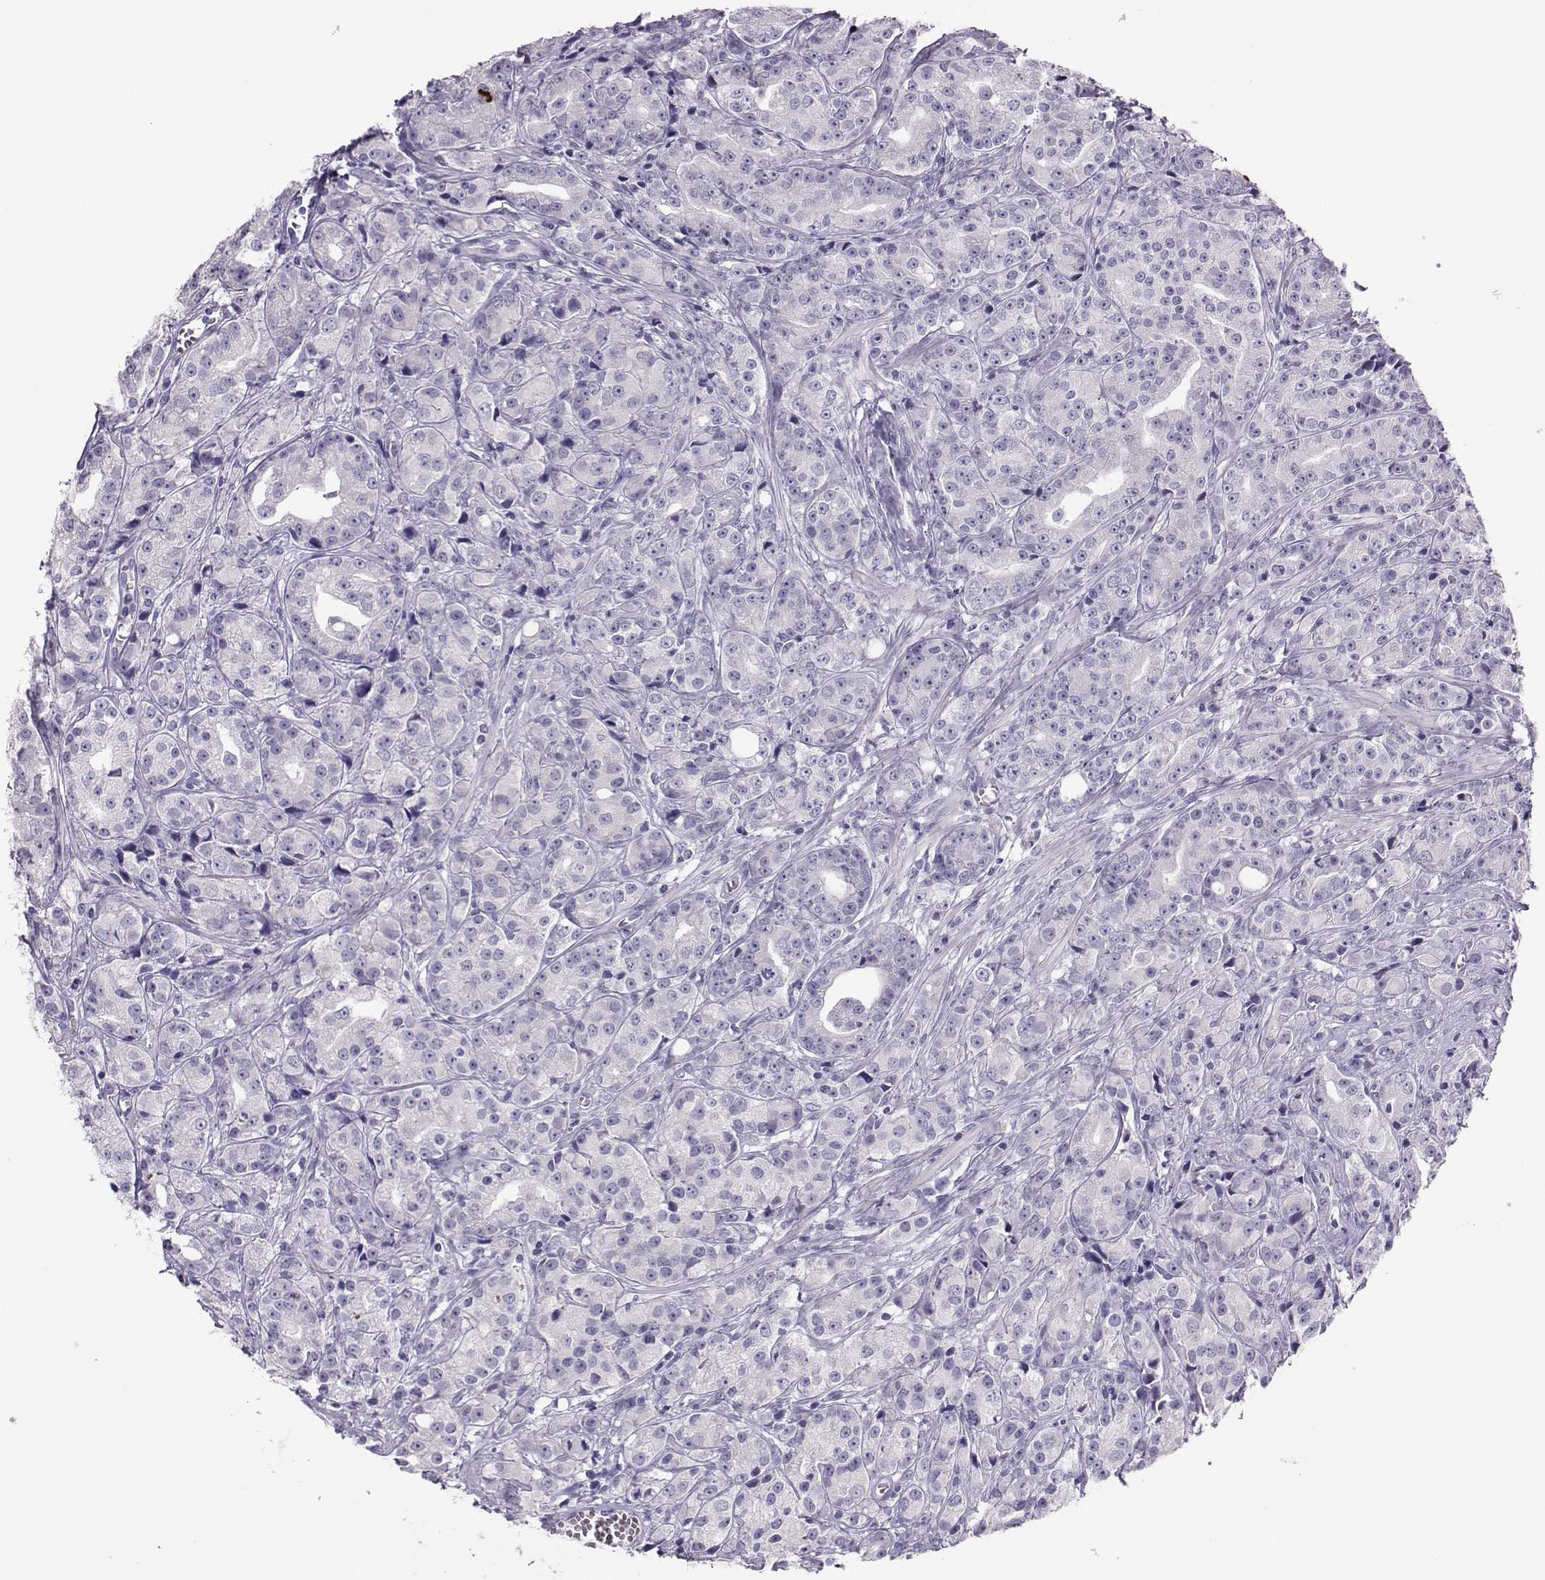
{"staining": {"intensity": "negative", "quantity": "none", "location": "none"}, "tissue": "prostate cancer", "cell_type": "Tumor cells", "image_type": "cancer", "snomed": [{"axis": "morphology", "description": "Adenocarcinoma, Medium grade"}, {"axis": "topography", "description": "Prostate"}], "caption": "IHC of human medium-grade adenocarcinoma (prostate) shows no positivity in tumor cells. (DAB immunohistochemistry (IHC) visualized using brightfield microscopy, high magnification).", "gene": "TRPM7", "patient": {"sex": "male", "age": 74}}